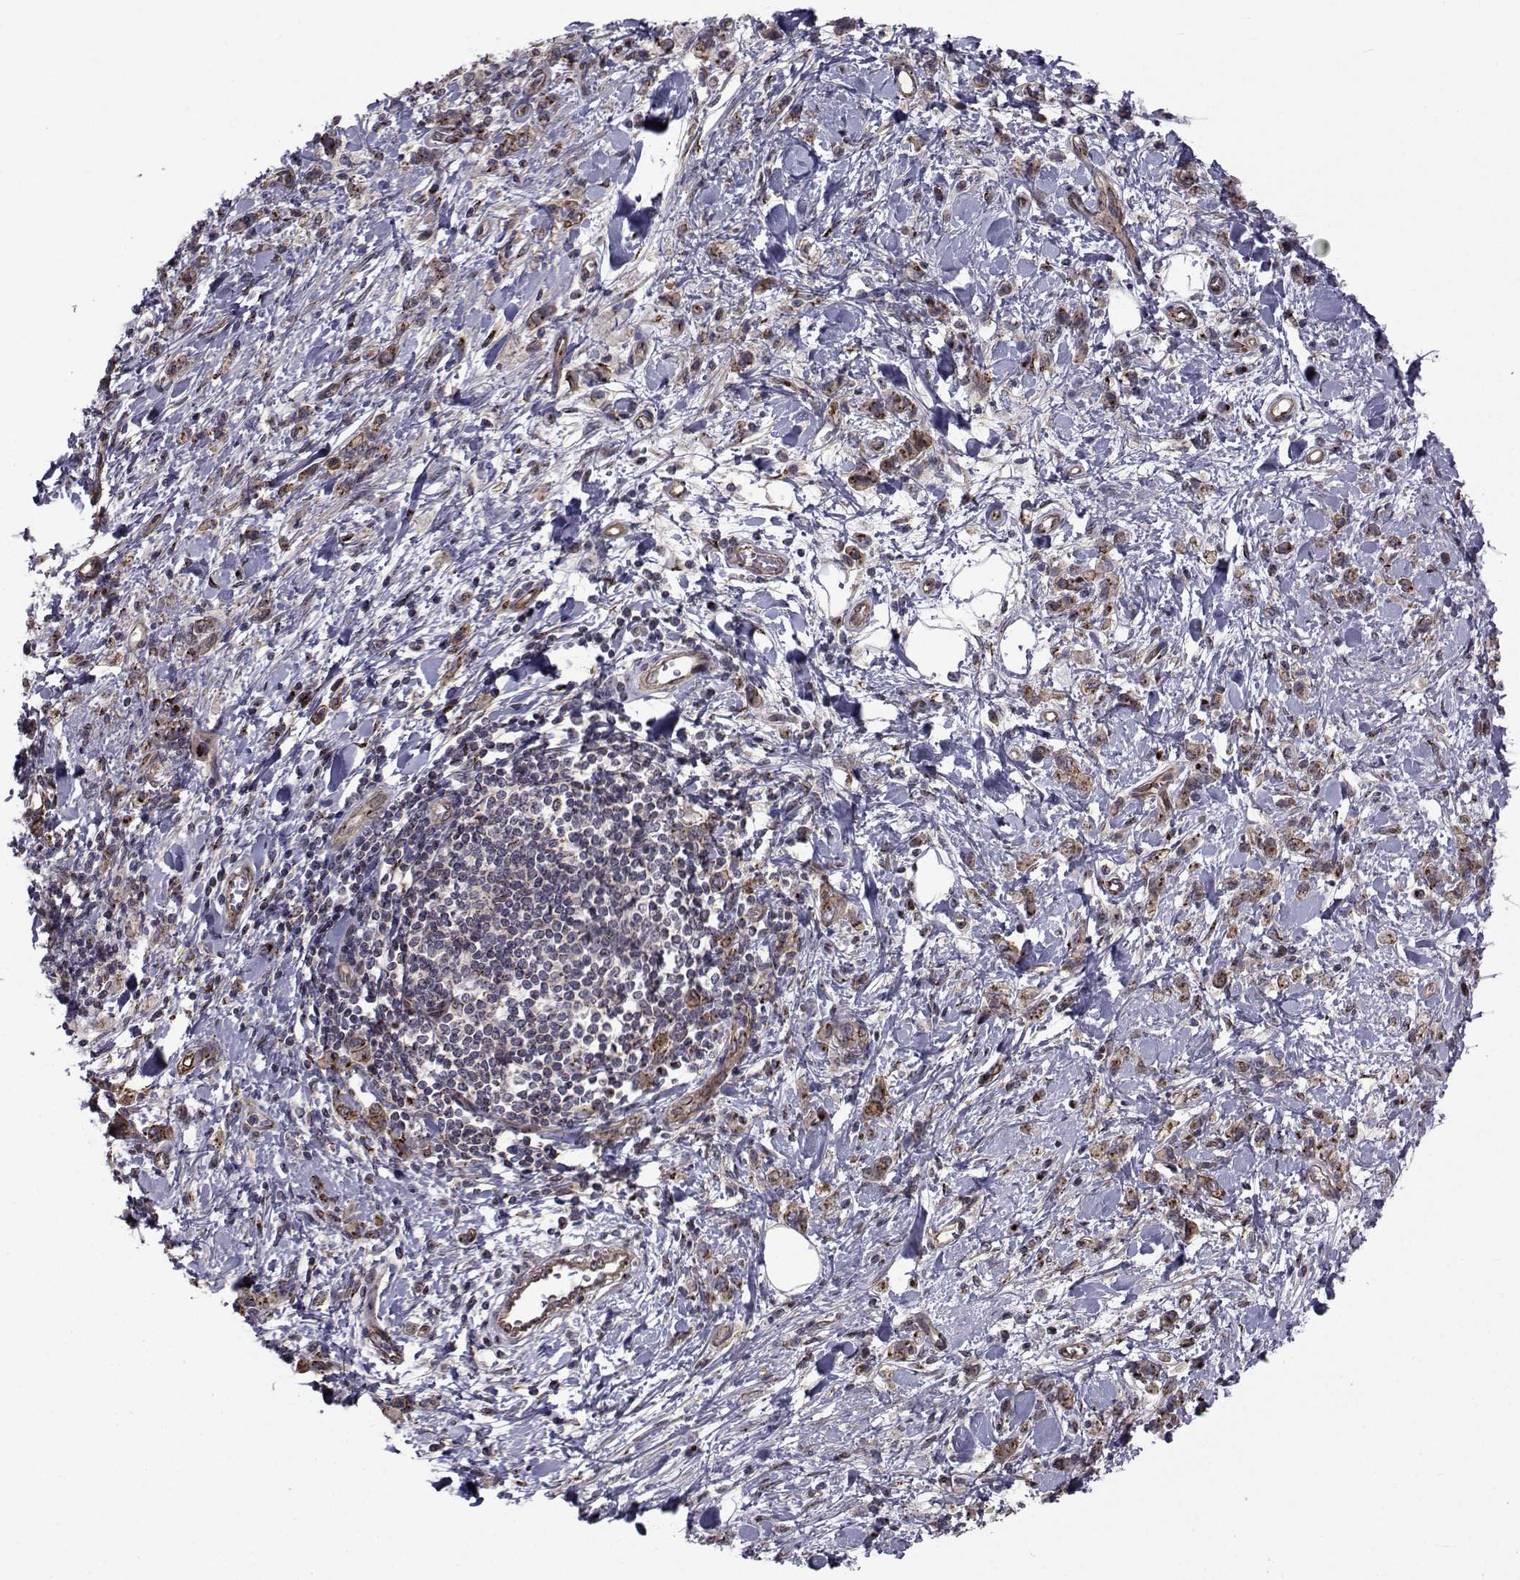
{"staining": {"intensity": "weak", "quantity": ">75%", "location": "cytoplasmic/membranous"}, "tissue": "stomach cancer", "cell_type": "Tumor cells", "image_type": "cancer", "snomed": [{"axis": "morphology", "description": "Adenocarcinoma, NOS"}, {"axis": "topography", "description": "Stomach"}], "caption": "The photomicrograph displays a brown stain indicating the presence of a protein in the cytoplasmic/membranous of tumor cells in stomach adenocarcinoma.", "gene": "ATP6V1C2", "patient": {"sex": "male", "age": 77}}